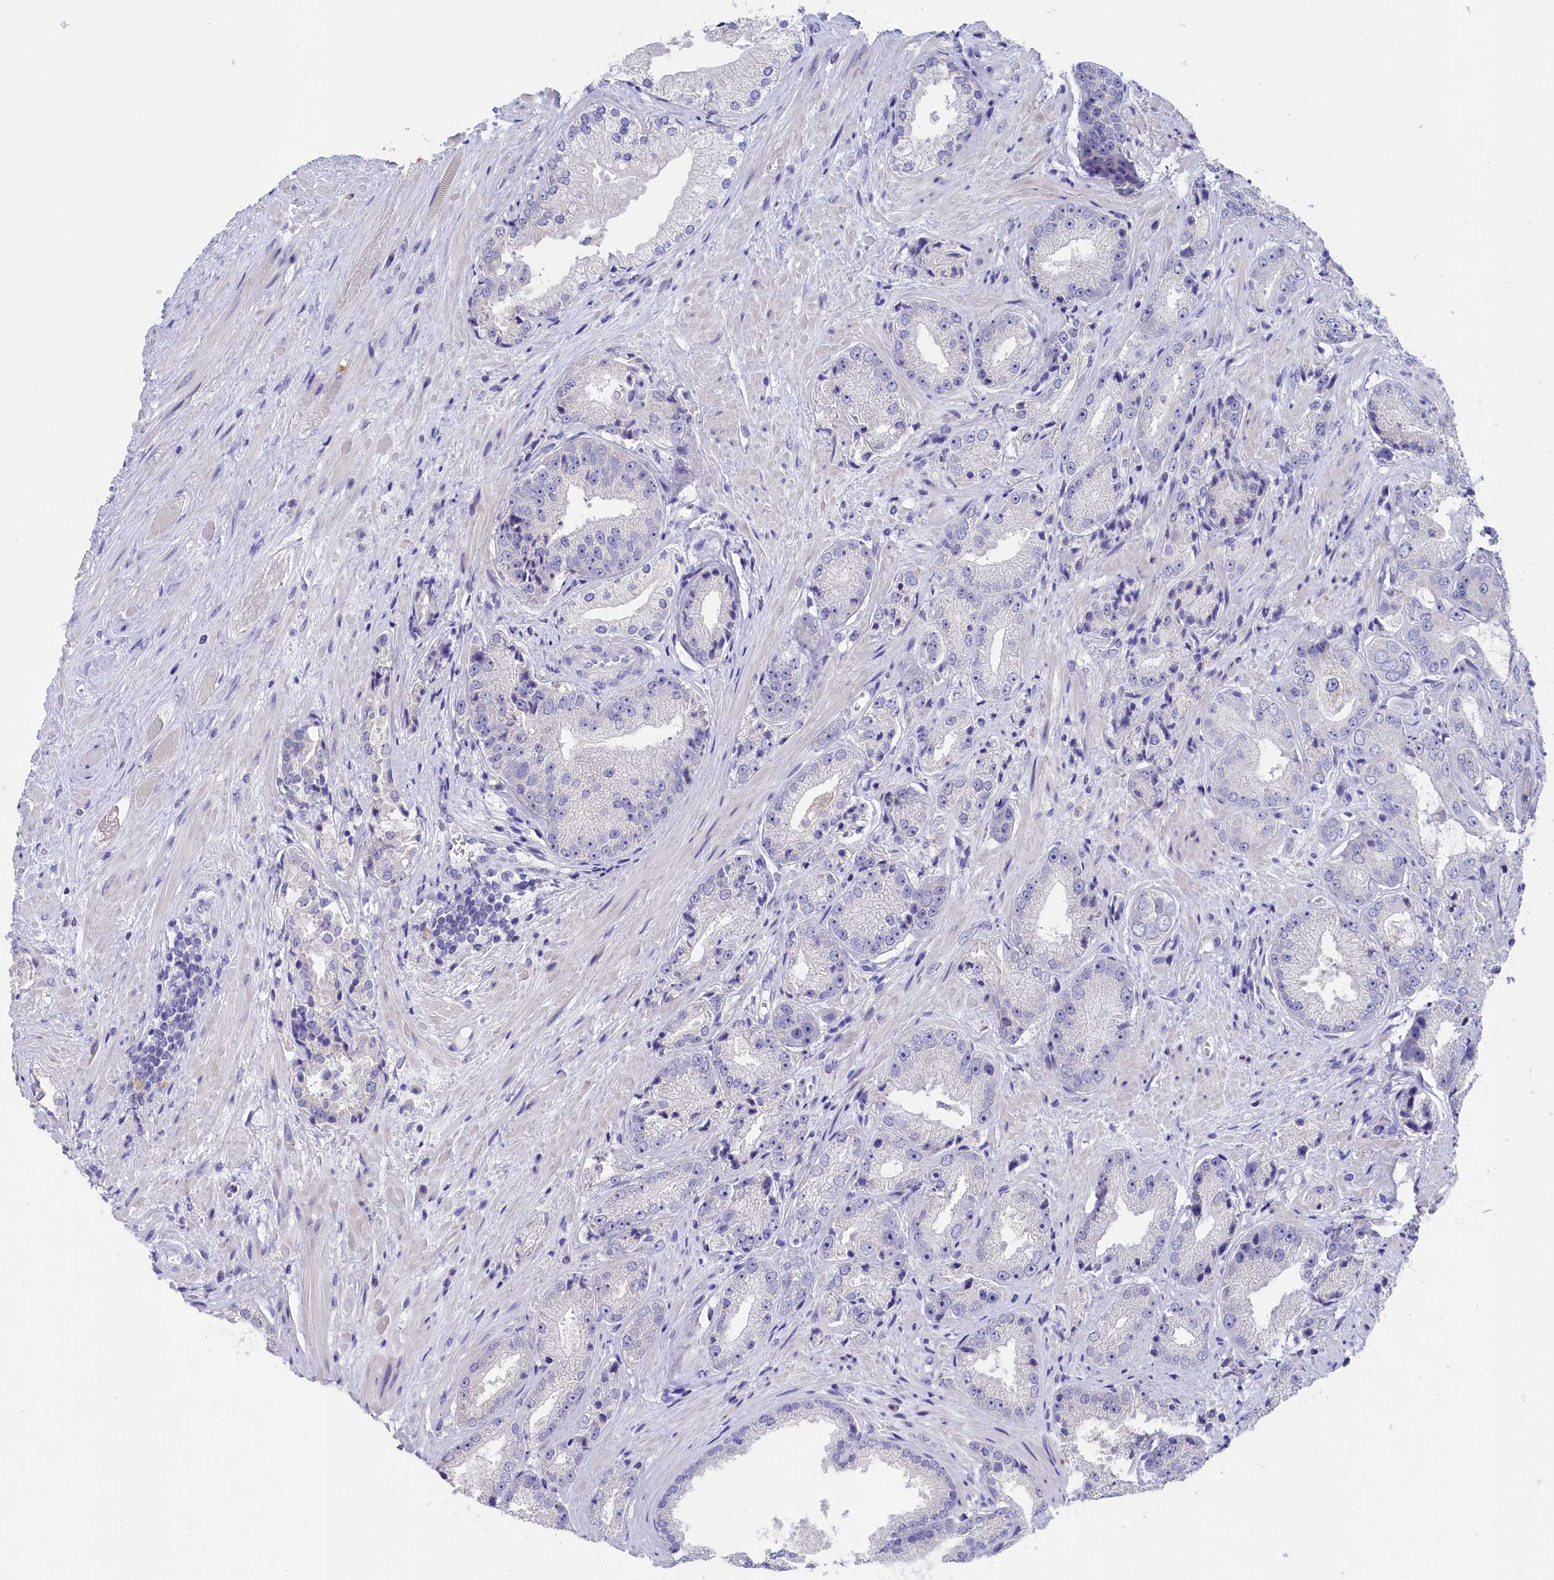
{"staining": {"intensity": "negative", "quantity": "none", "location": "none"}, "tissue": "prostate cancer", "cell_type": "Tumor cells", "image_type": "cancer", "snomed": [{"axis": "morphology", "description": "Adenocarcinoma, High grade"}, {"axis": "topography", "description": "Prostate"}], "caption": "A photomicrograph of prostate cancer stained for a protein demonstrates no brown staining in tumor cells.", "gene": "PRDM12", "patient": {"sex": "male", "age": 71}}